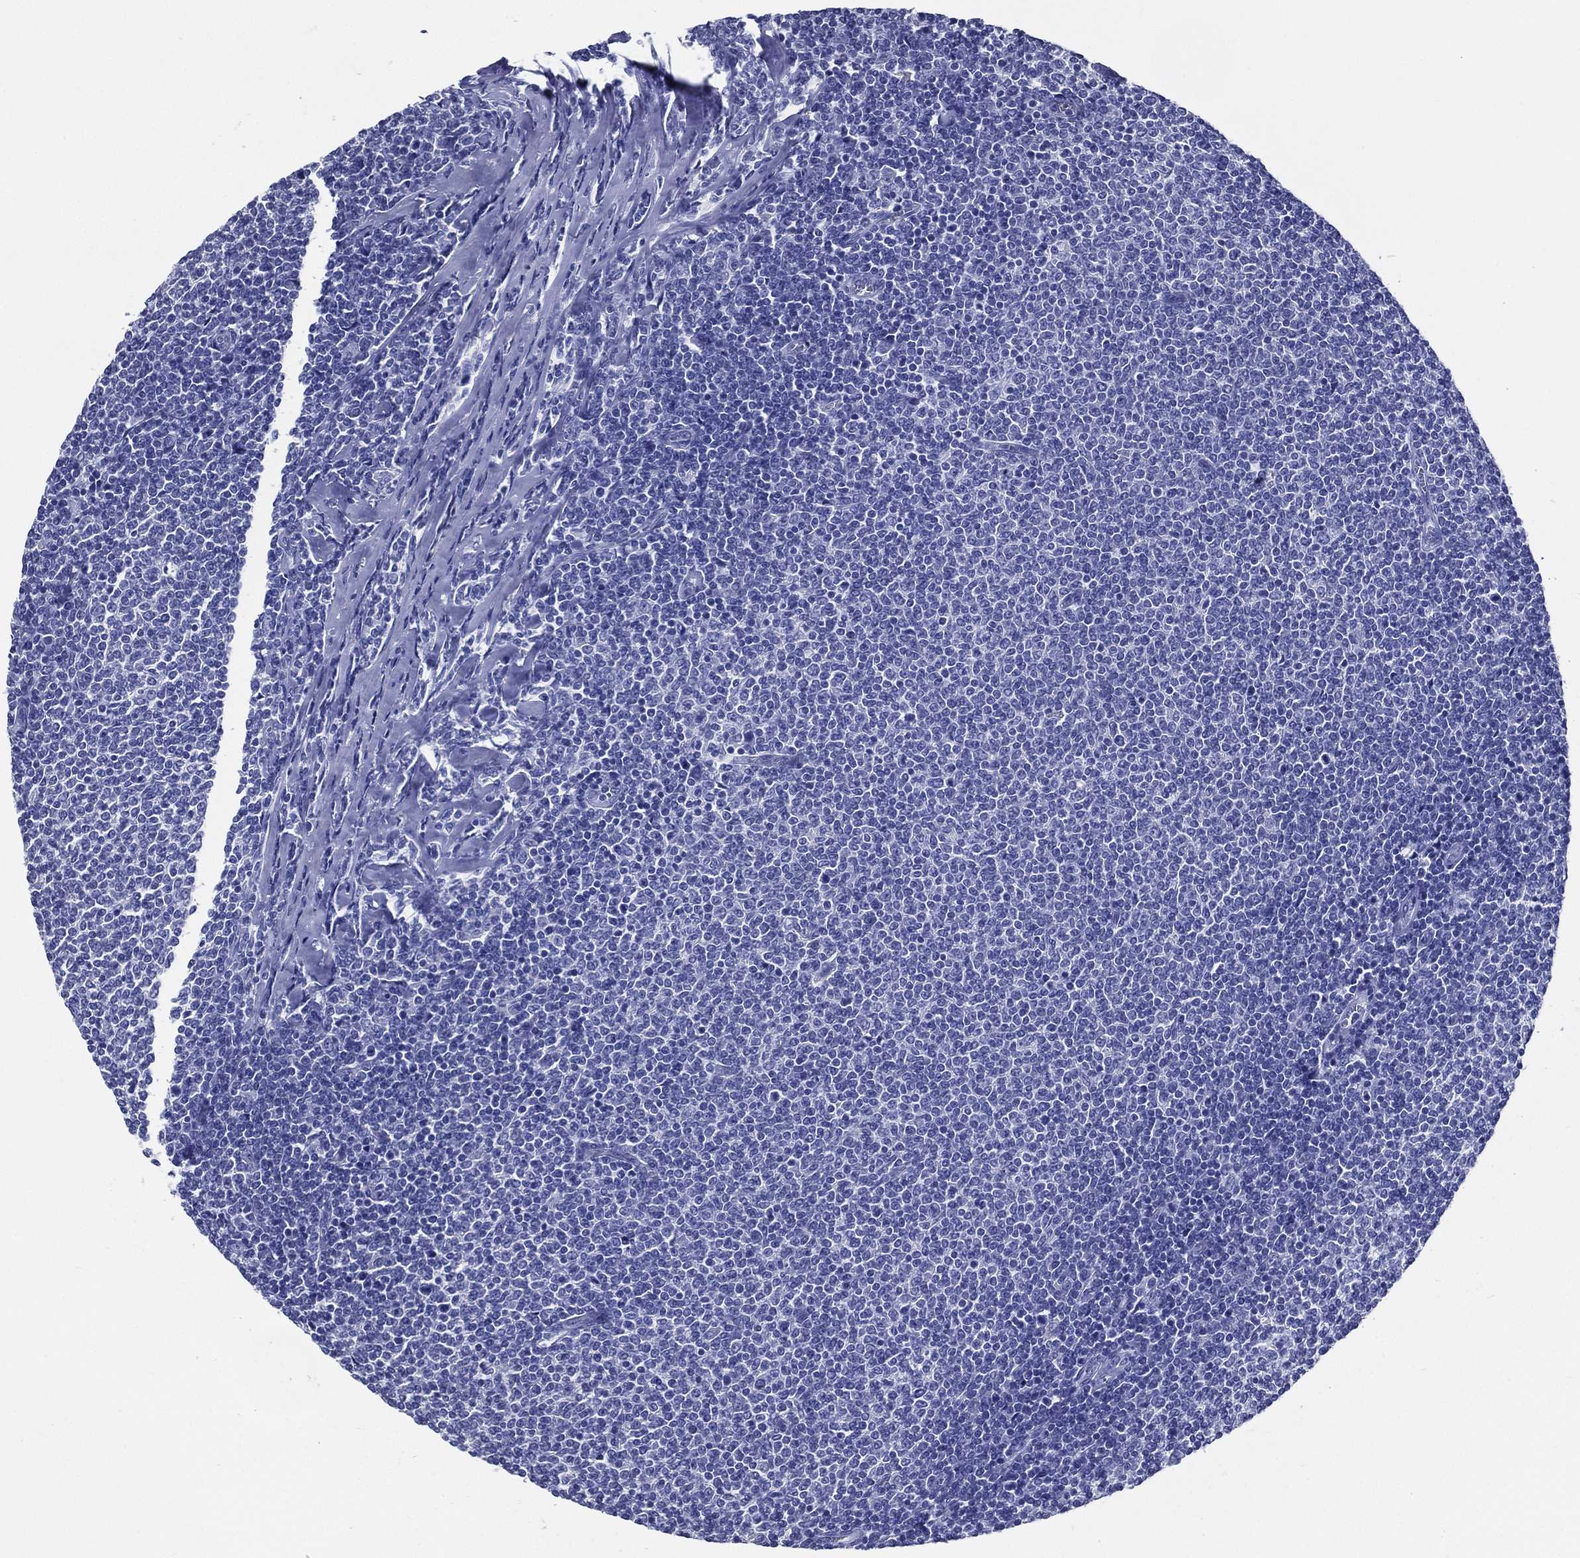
{"staining": {"intensity": "negative", "quantity": "none", "location": "none"}, "tissue": "lymphoma", "cell_type": "Tumor cells", "image_type": "cancer", "snomed": [{"axis": "morphology", "description": "Malignant lymphoma, non-Hodgkin's type, Low grade"}, {"axis": "topography", "description": "Lymph node"}], "caption": "DAB immunohistochemical staining of malignant lymphoma, non-Hodgkin's type (low-grade) reveals no significant positivity in tumor cells.", "gene": "ACE2", "patient": {"sex": "male", "age": 52}}